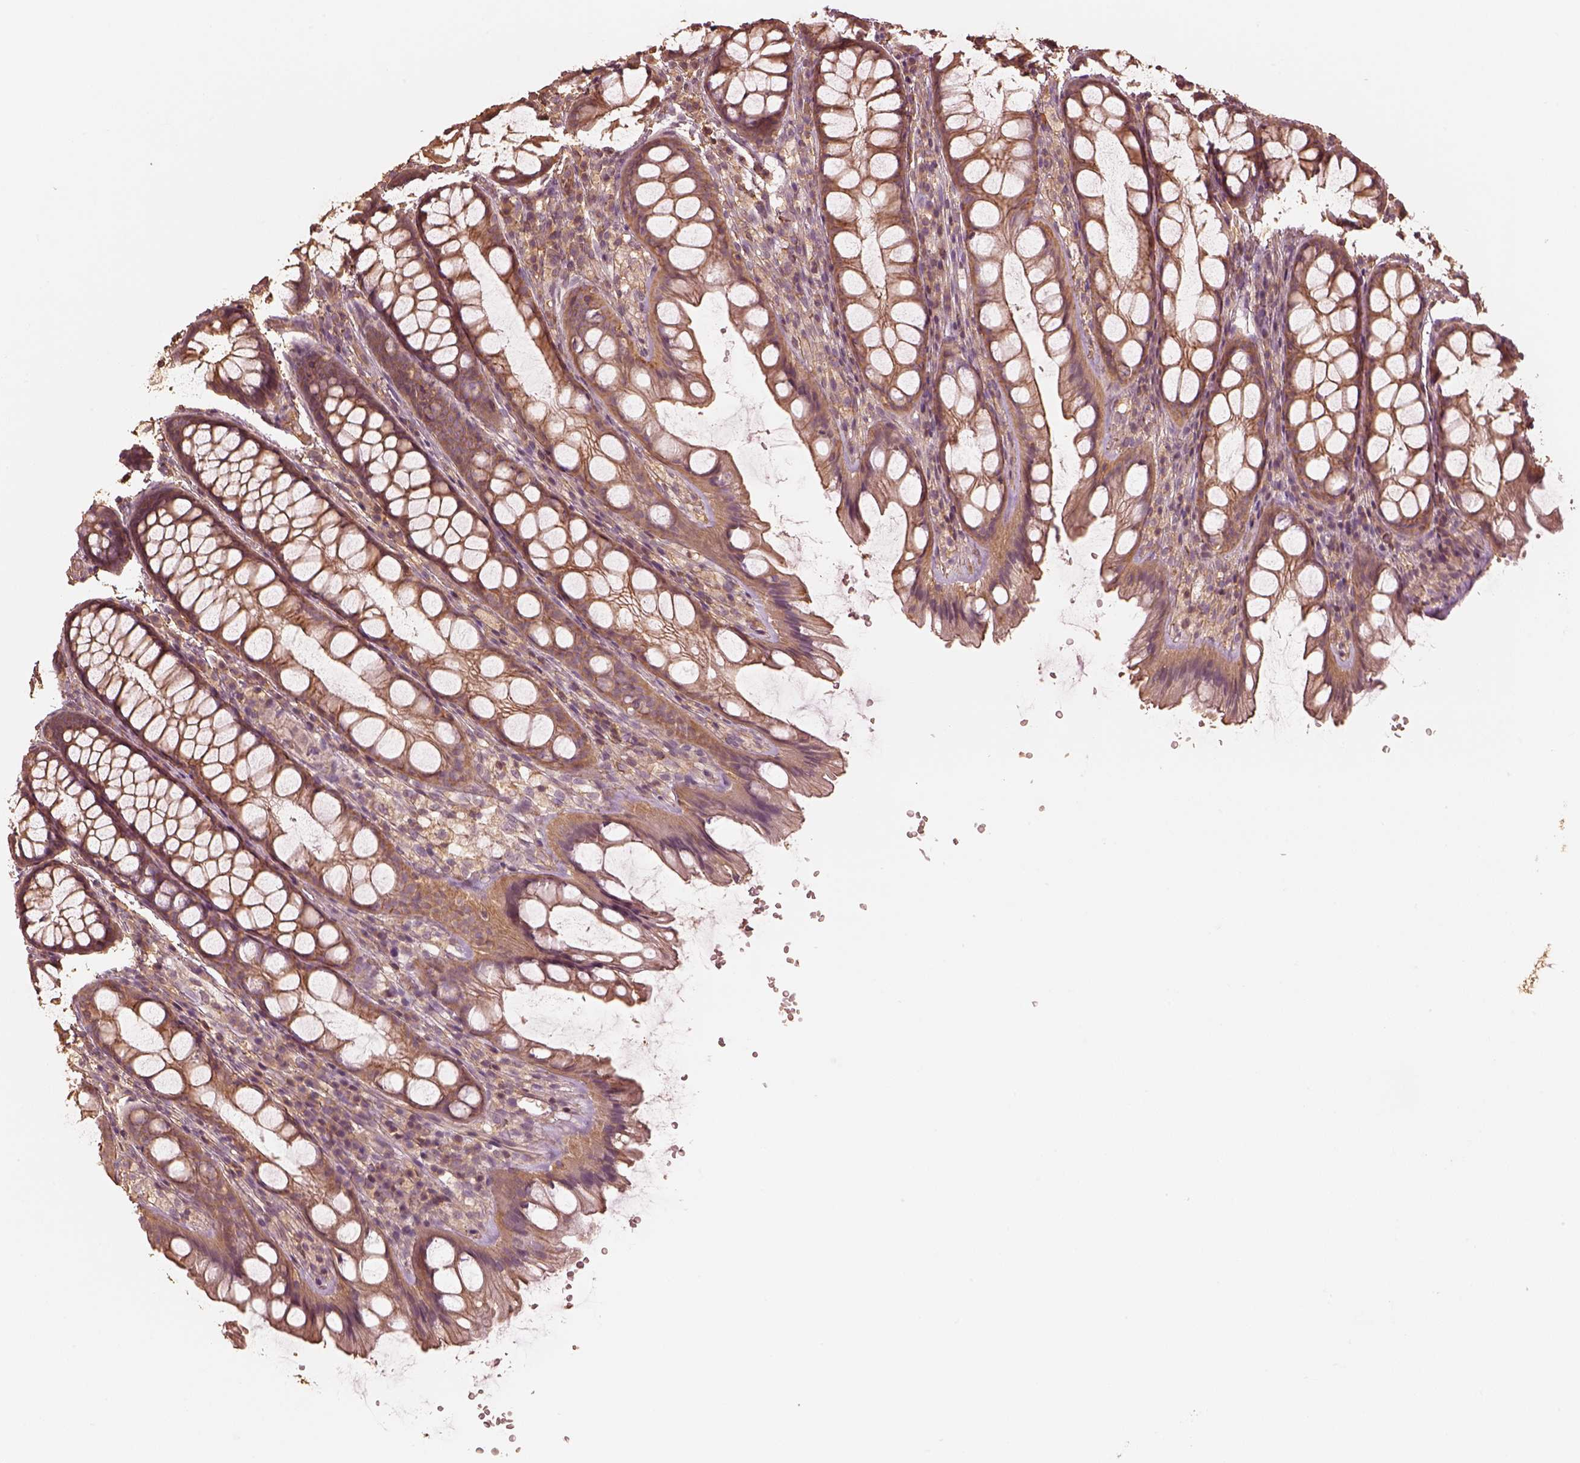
{"staining": {"intensity": "negative", "quantity": "none", "location": "none"}, "tissue": "colon", "cell_type": "Endothelial cells", "image_type": "normal", "snomed": [{"axis": "morphology", "description": "Normal tissue, NOS"}, {"axis": "topography", "description": "Colon"}], "caption": "Human colon stained for a protein using IHC shows no staining in endothelial cells.", "gene": "WDR7", "patient": {"sex": "male", "age": 47}}